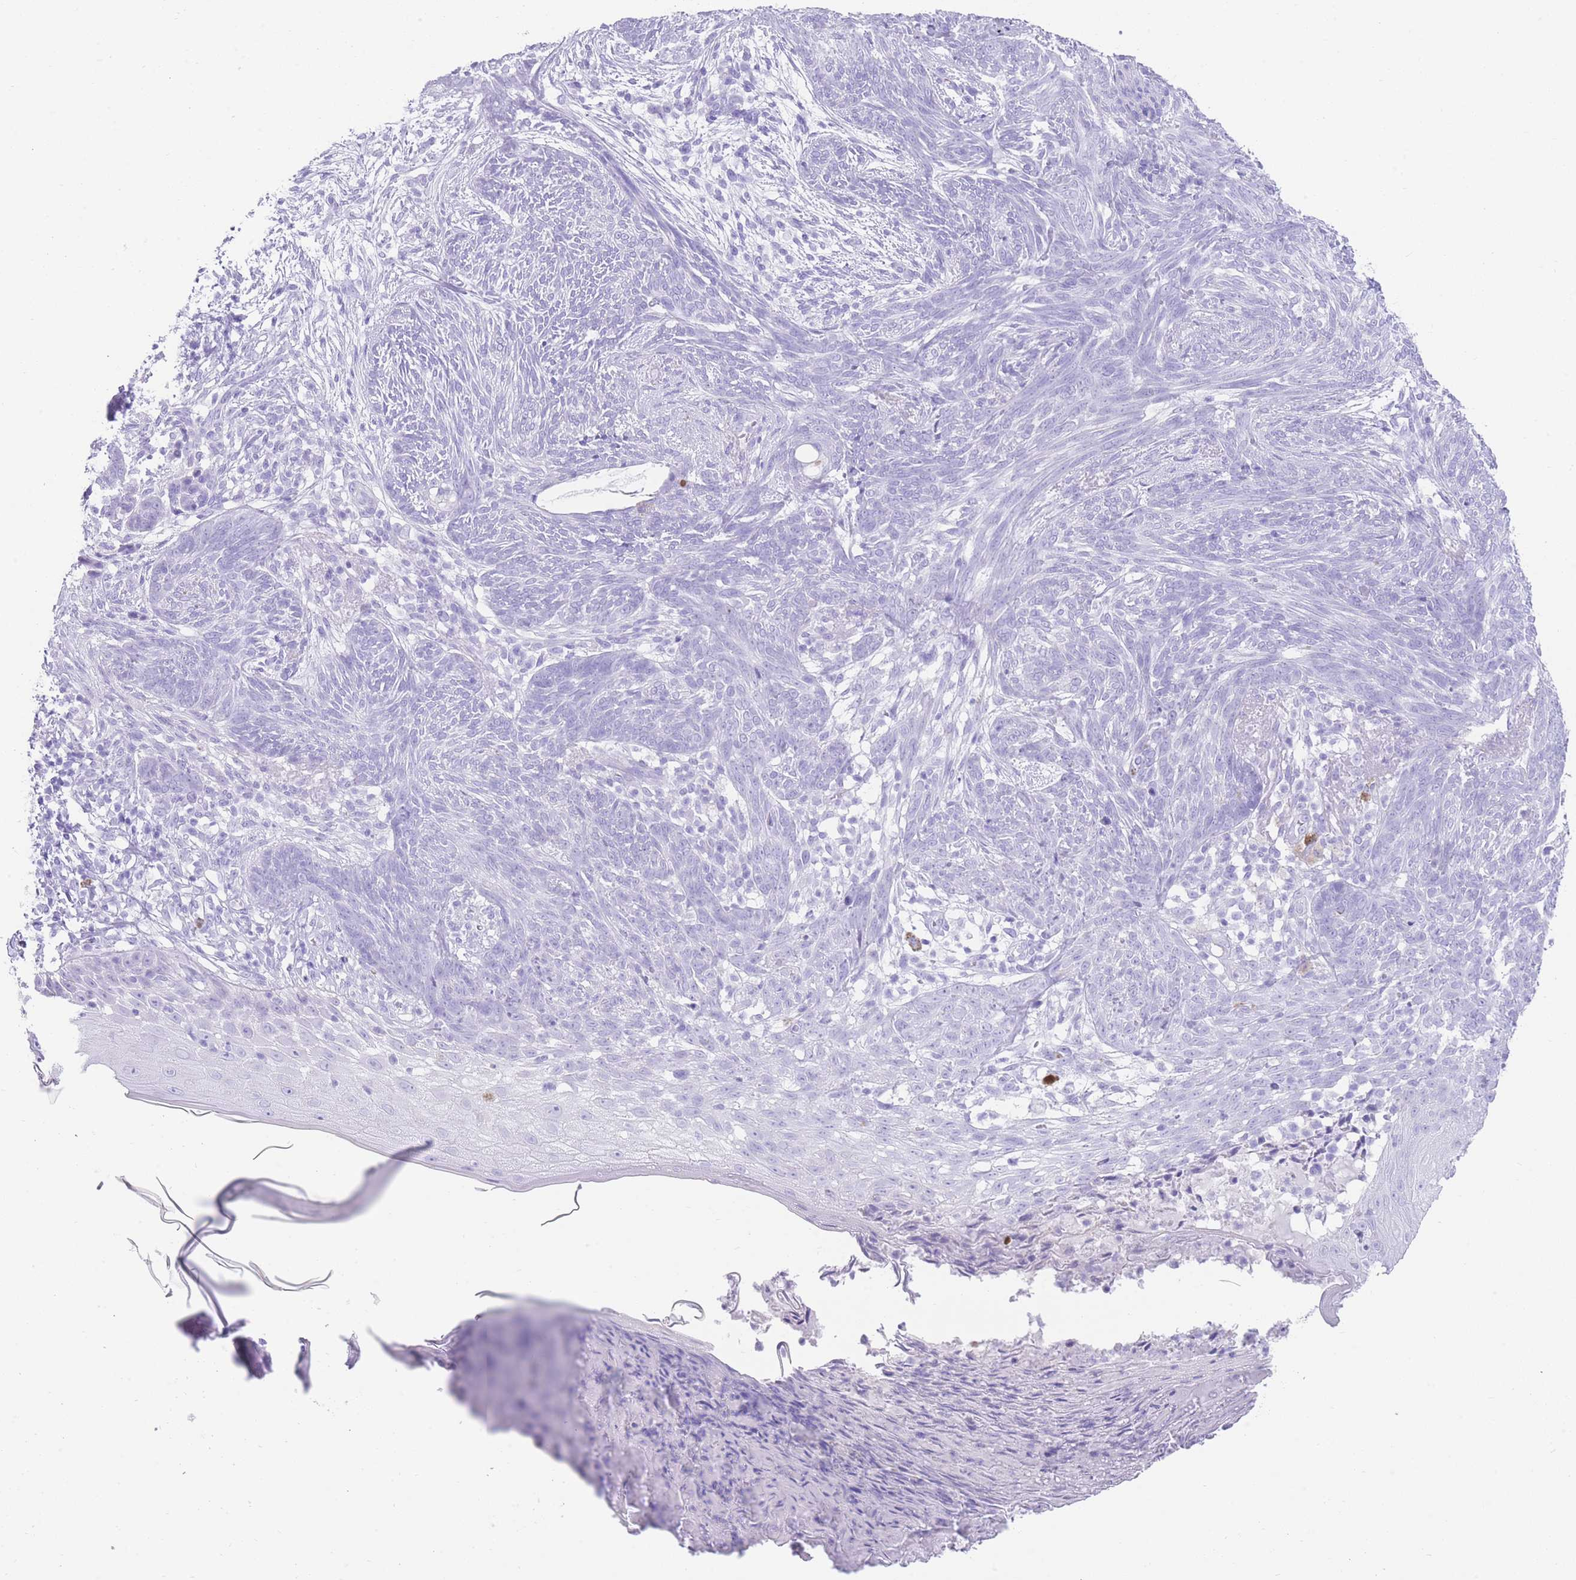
{"staining": {"intensity": "negative", "quantity": "none", "location": "none"}, "tissue": "skin cancer", "cell_type": "Tumor cells", "image_type": "cancer", "snomed": [{"axis": "morphology", "description": "Basal cell carcinoma"}, {"axis": "topography", "description": "Skin"}], "caption": "Protein analysis of skin cancer displays no significant positivity in tumor cells.", "gene": "ELOA2", "patient": {"sex": "male", "age": 73}}